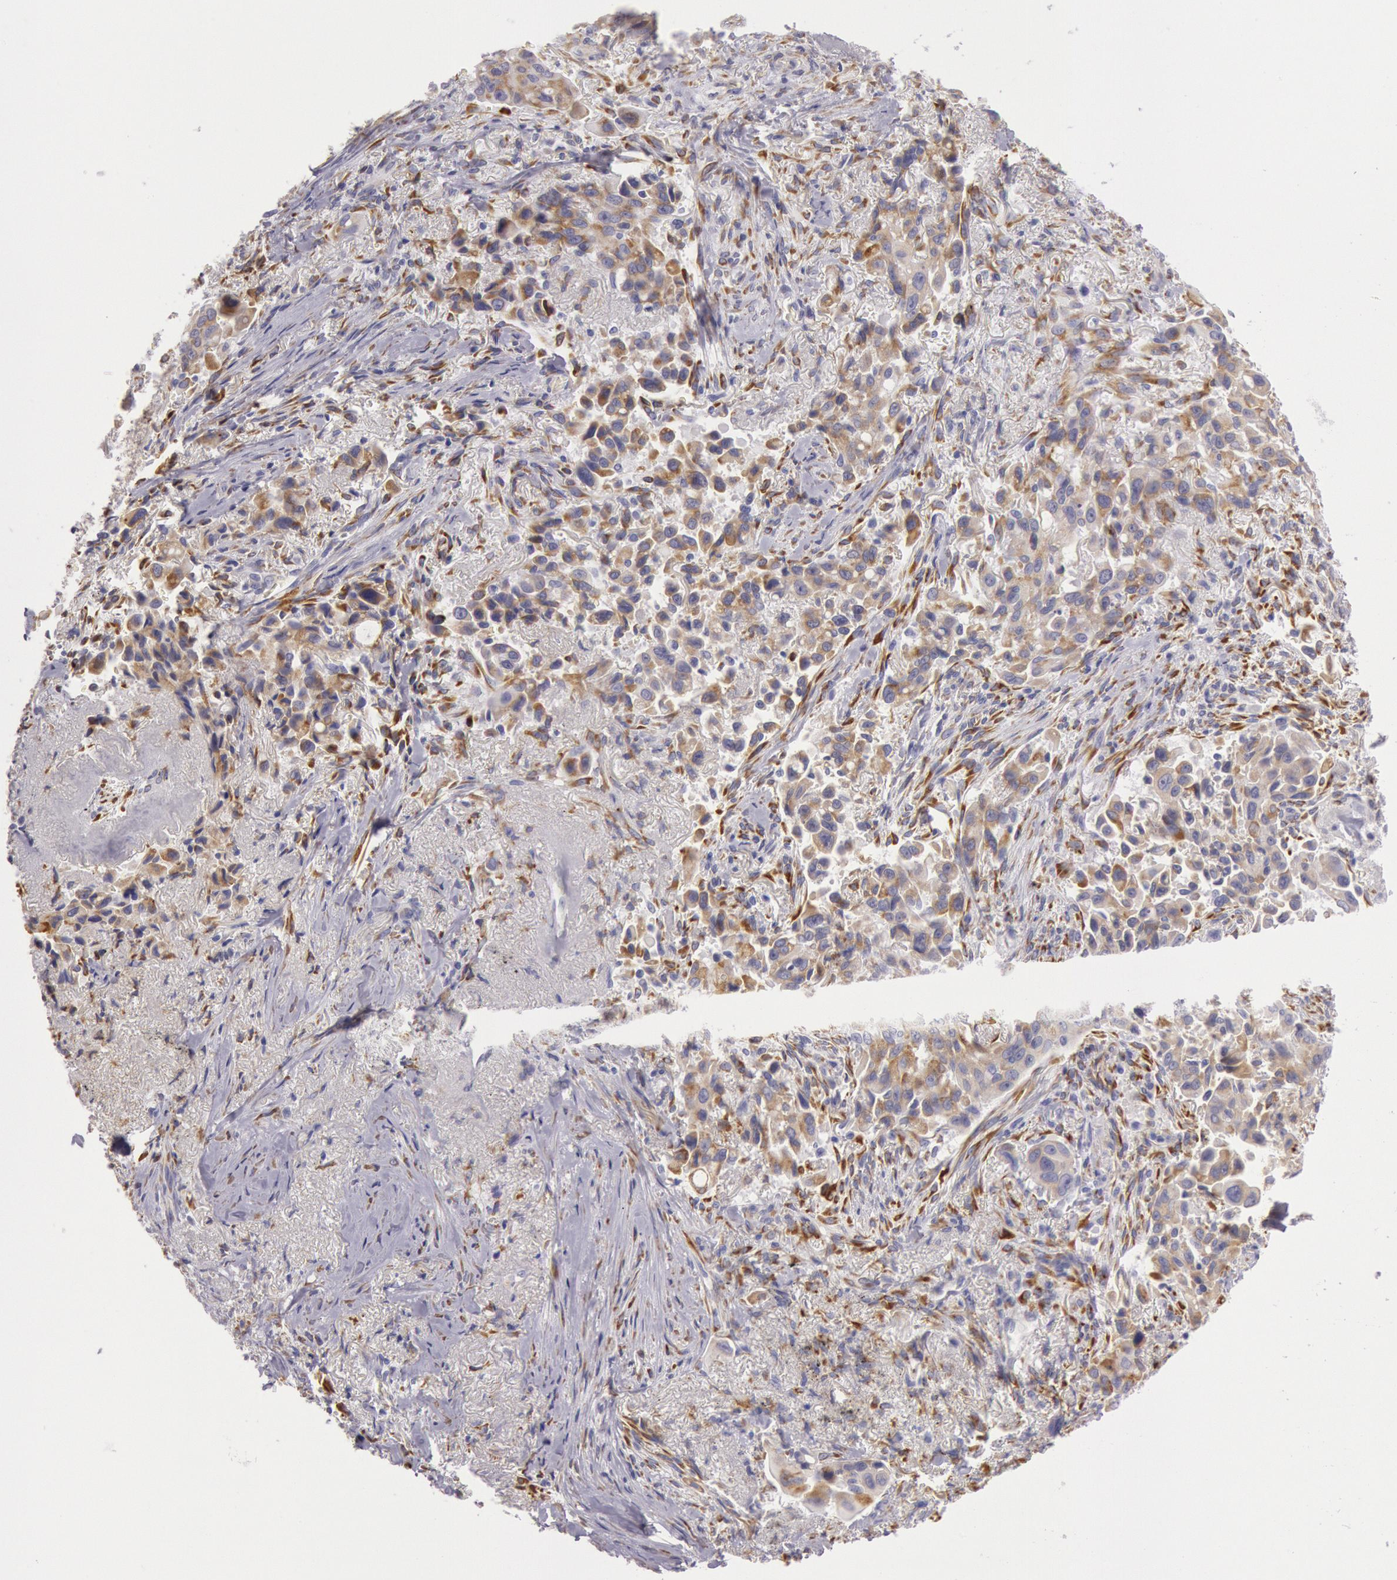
{"staining": {"intensity": "moderate", "quantity": ">75%", "location": "cytoplasmic/membranous"}, "tissue": "lung cancer", "cell_type": "Tumor cells", "image_type": "cancer", "snomed": [{"axis": "morphology", "description": "Adenocarcinoma, NOS"}, {"axis": "topography", "description": "Lung"}], "caption": "High-magnification brightfield microscopy of lung adenocarcinoma stained with DAB (3,3'-diaminobenzidine) (brown) and counterstained with hematoxylin (blue). tumor cells exhibit moderate cytoplasmic/membranous expression is seen in about>75% of cells.", "gene": "CIDEB", "patient": {"sex": "male", "age": 68}}